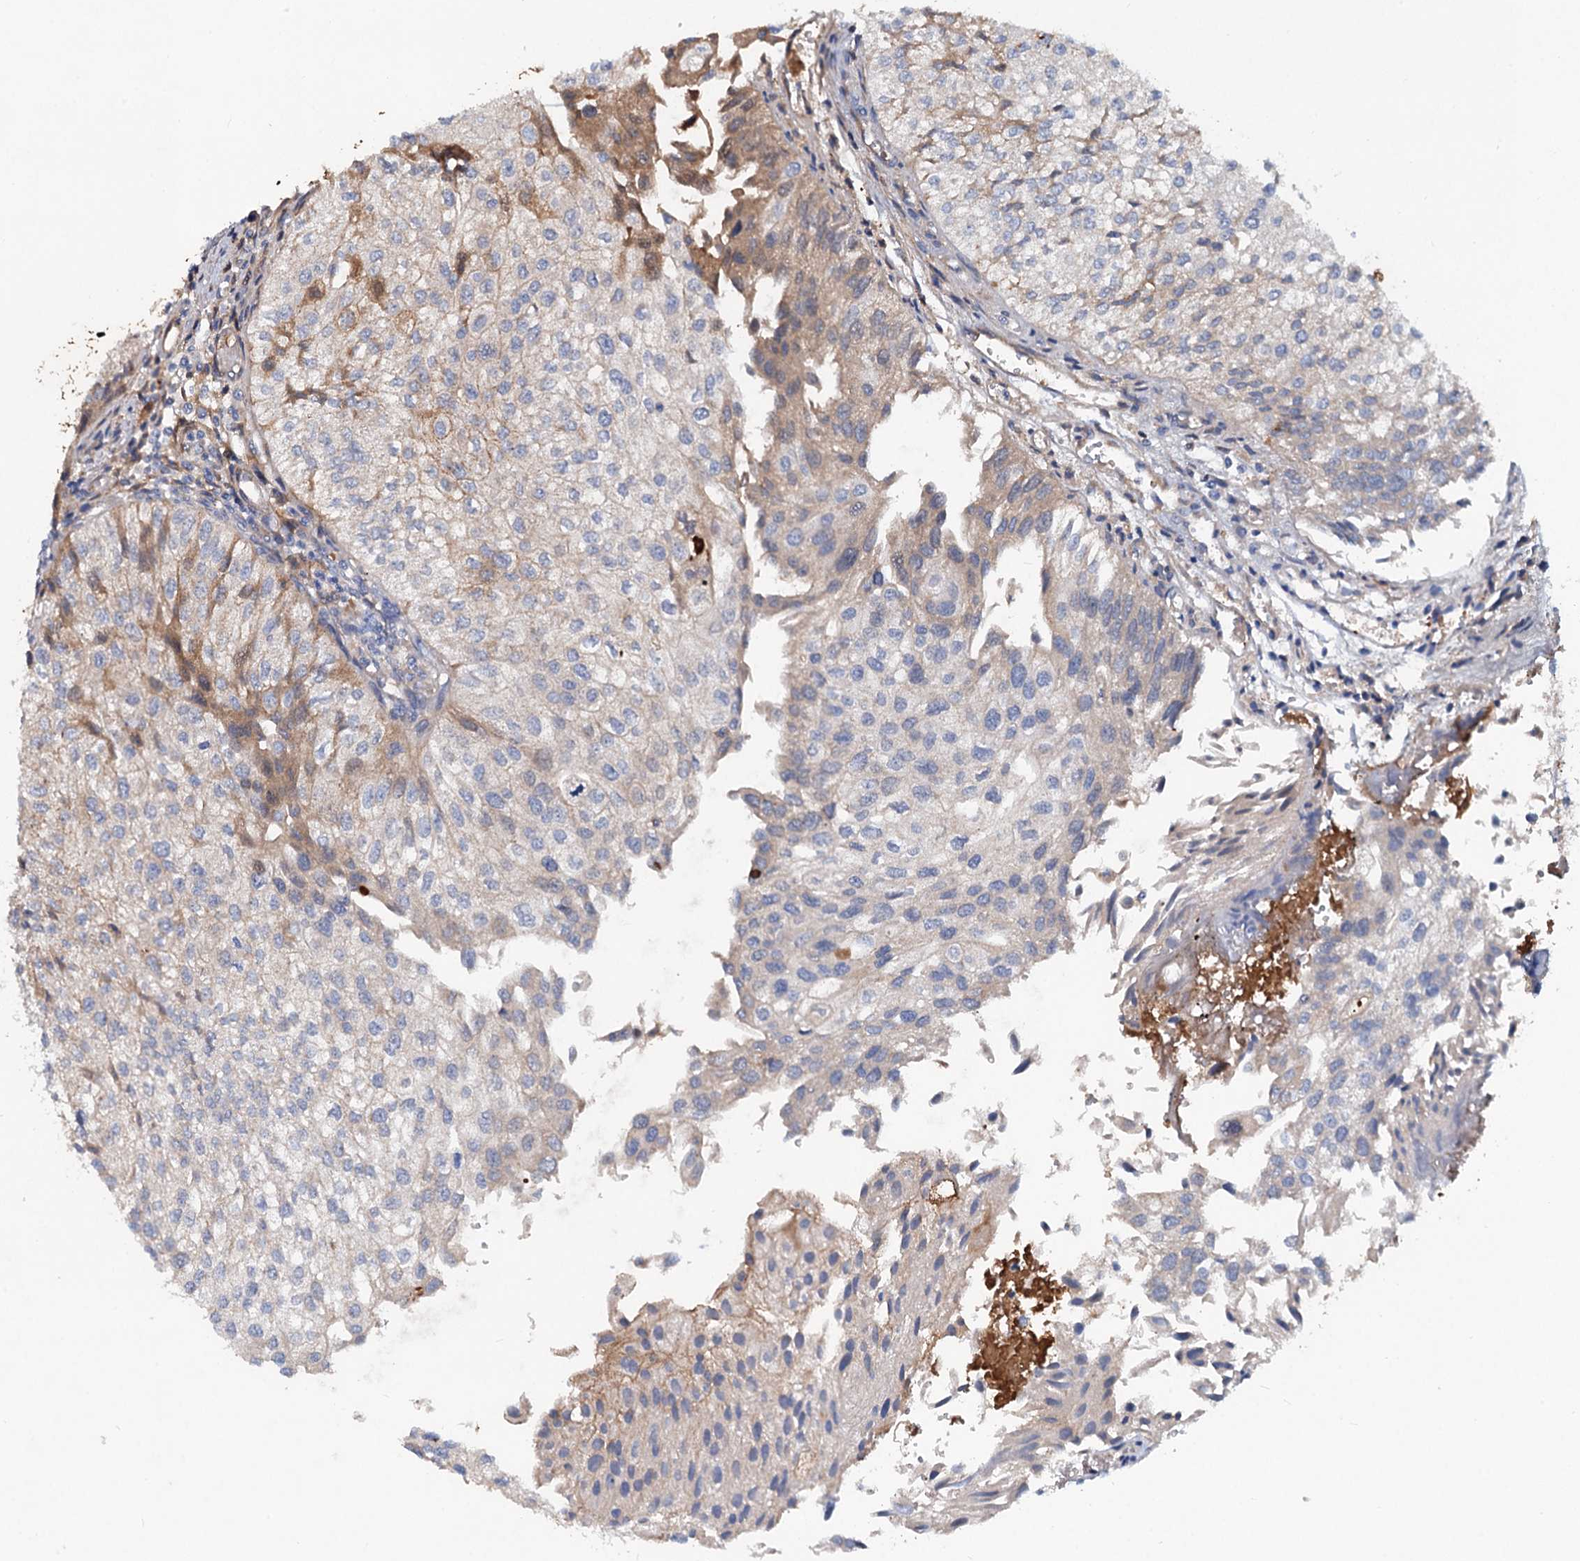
{"staining": {"intensity": "moderate", "quantity": "<25%", "location": "cytoplasmic/membranous"}, "tissue": "urothelial cancer", "cell_type": "Tumor cells", "image_type": "cancer", "snomed": [{"axis": "morphology", "description": "Urothelial carcinoma, Low grade"}, {"axis": "topography", "description": "Urinary bladder"}], "caption": "Immunohistochemical staining of low-grade urothelial carcinoma exhibits low levels of moderate cytoplasmic/membranous protein staining in approximately <25% of tumor cells.", "gene": "CHRD", "patient": {"sex": "female", "age": 89}}